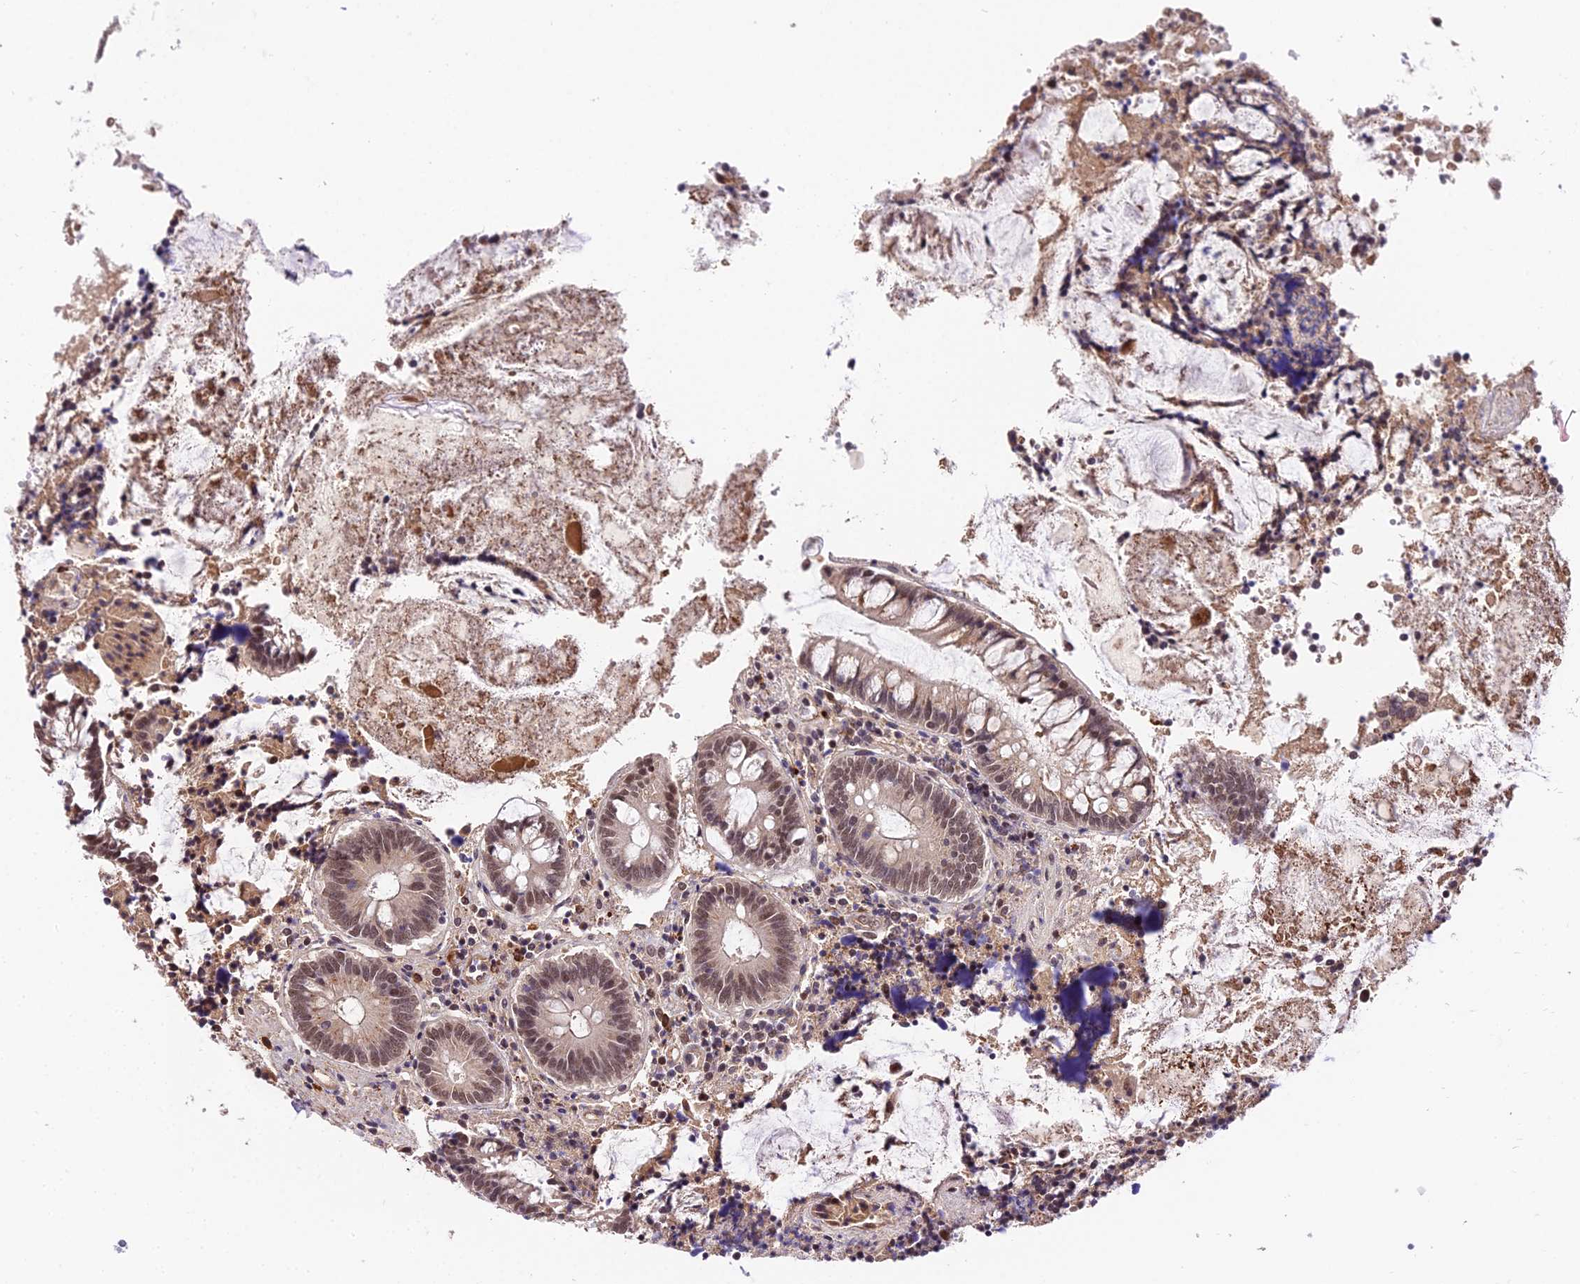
{"staining": {"intensity": "weak", "quantity": ">75%", "location": "nuclear"}, "tissue": "appendix", "cell_type": "Glandular cells", "image_type": "normal", "snomed": [{"axis": "morphology", "description": "Normal tissue, NOS"}, {"axis": "topography", "description": "Appendix"}], "caption": "Protein staining of benign appendix displays weak nuclear expression in approximately >75% of glandular cells.", "gene": "POLR2I", "patient": {"sex": "female", "age": 54}}